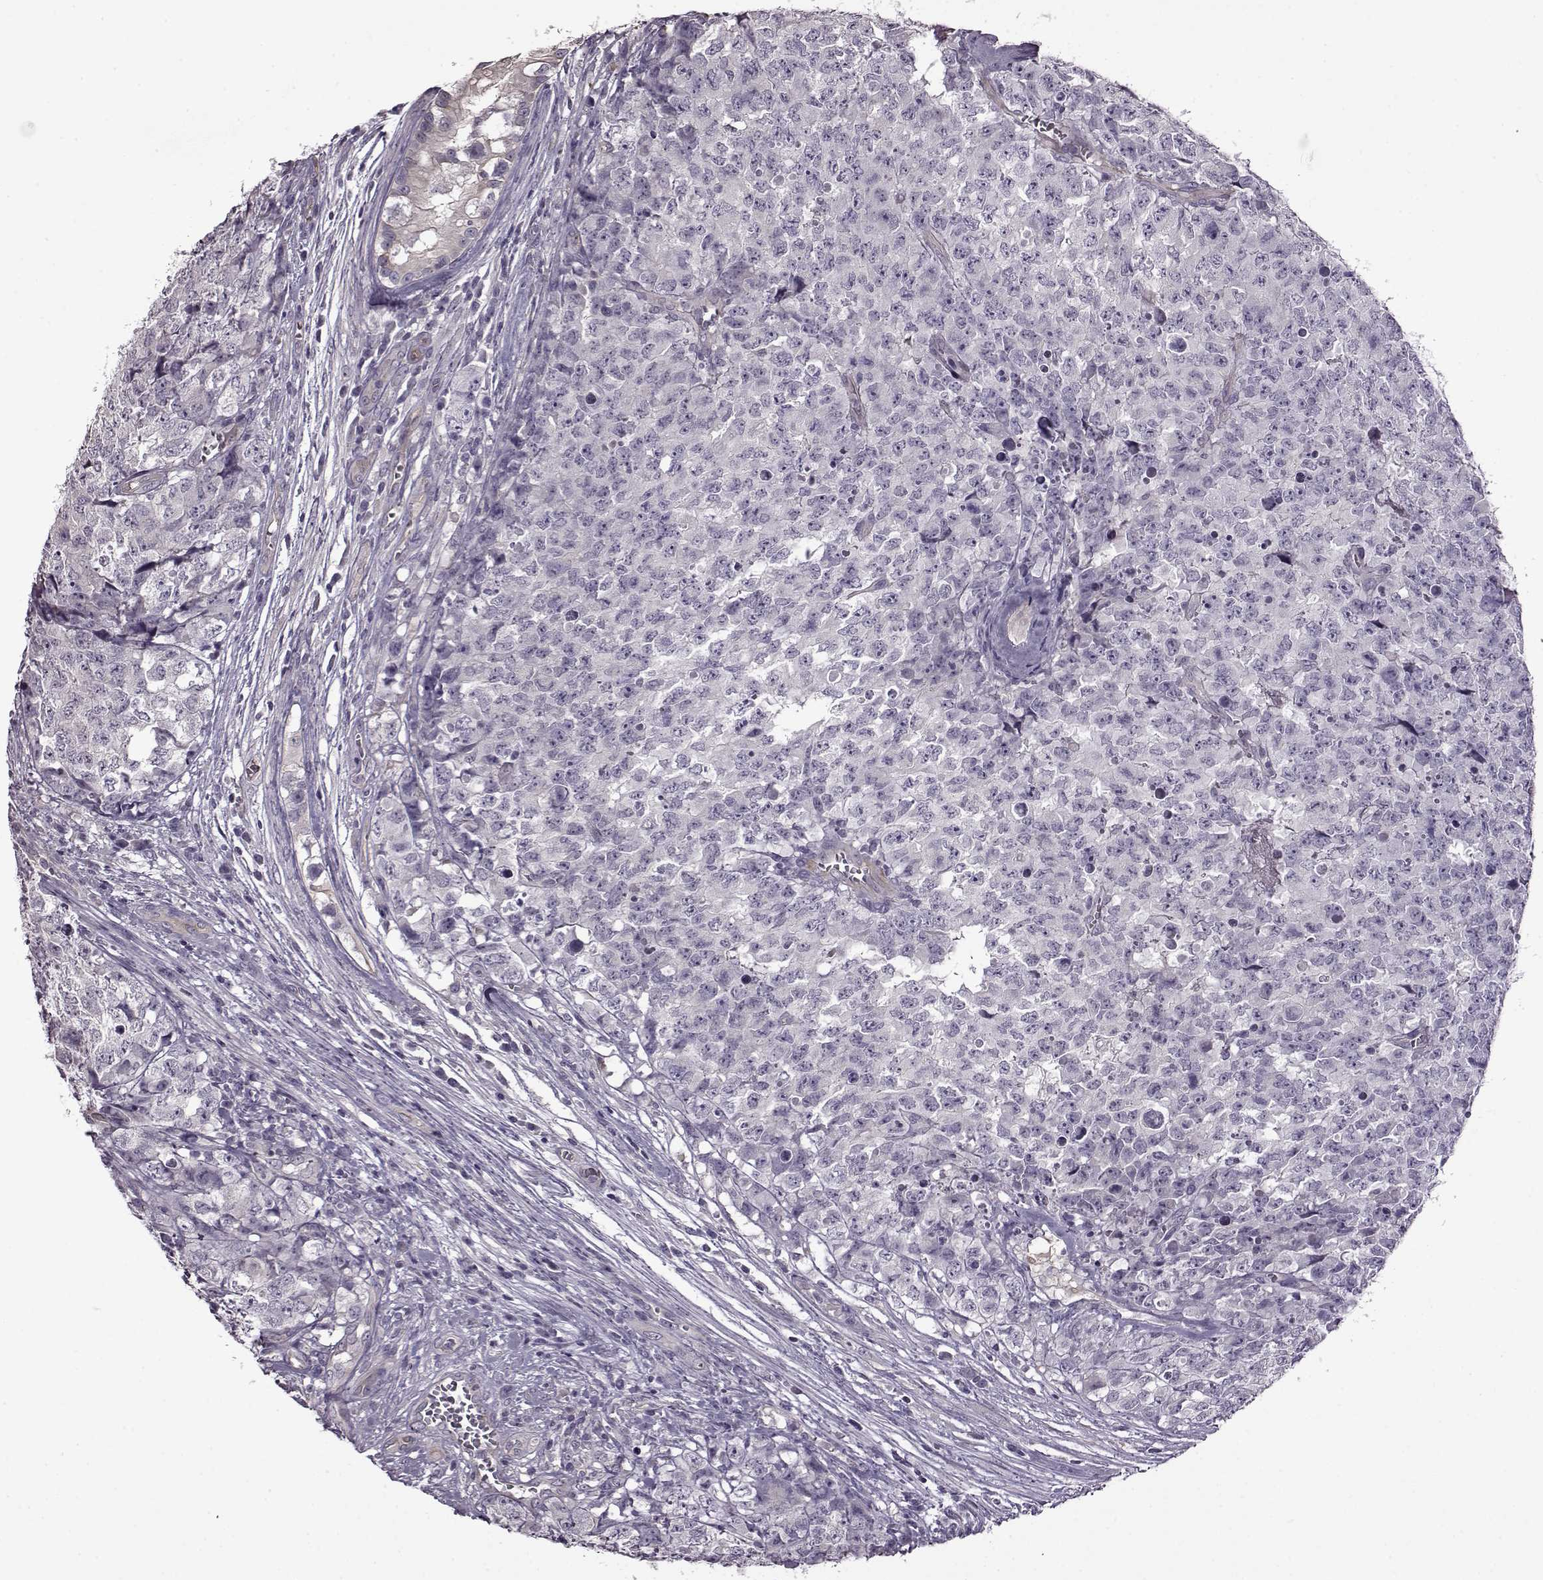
{"staining": {"intensity": "negative", "quantity": "none", "location": "none"}, "tissue": "testis cancer", "cell_type": "Tumor cells", "image_type": "cancer", "snomed": [{"axis": "morphology", "description": "Carcinoma, Embryonal, NOS"}, {"axis": "topography", "description": "Testis"}], "caption": "This is an immunohistochemistry (IHC) histopathology image of human testis cancer (embryonal carcinoma). There is no positivity in tumor cells.", "gene": "EDDM3B", "patient": {"sex": "male", "age": 23}}